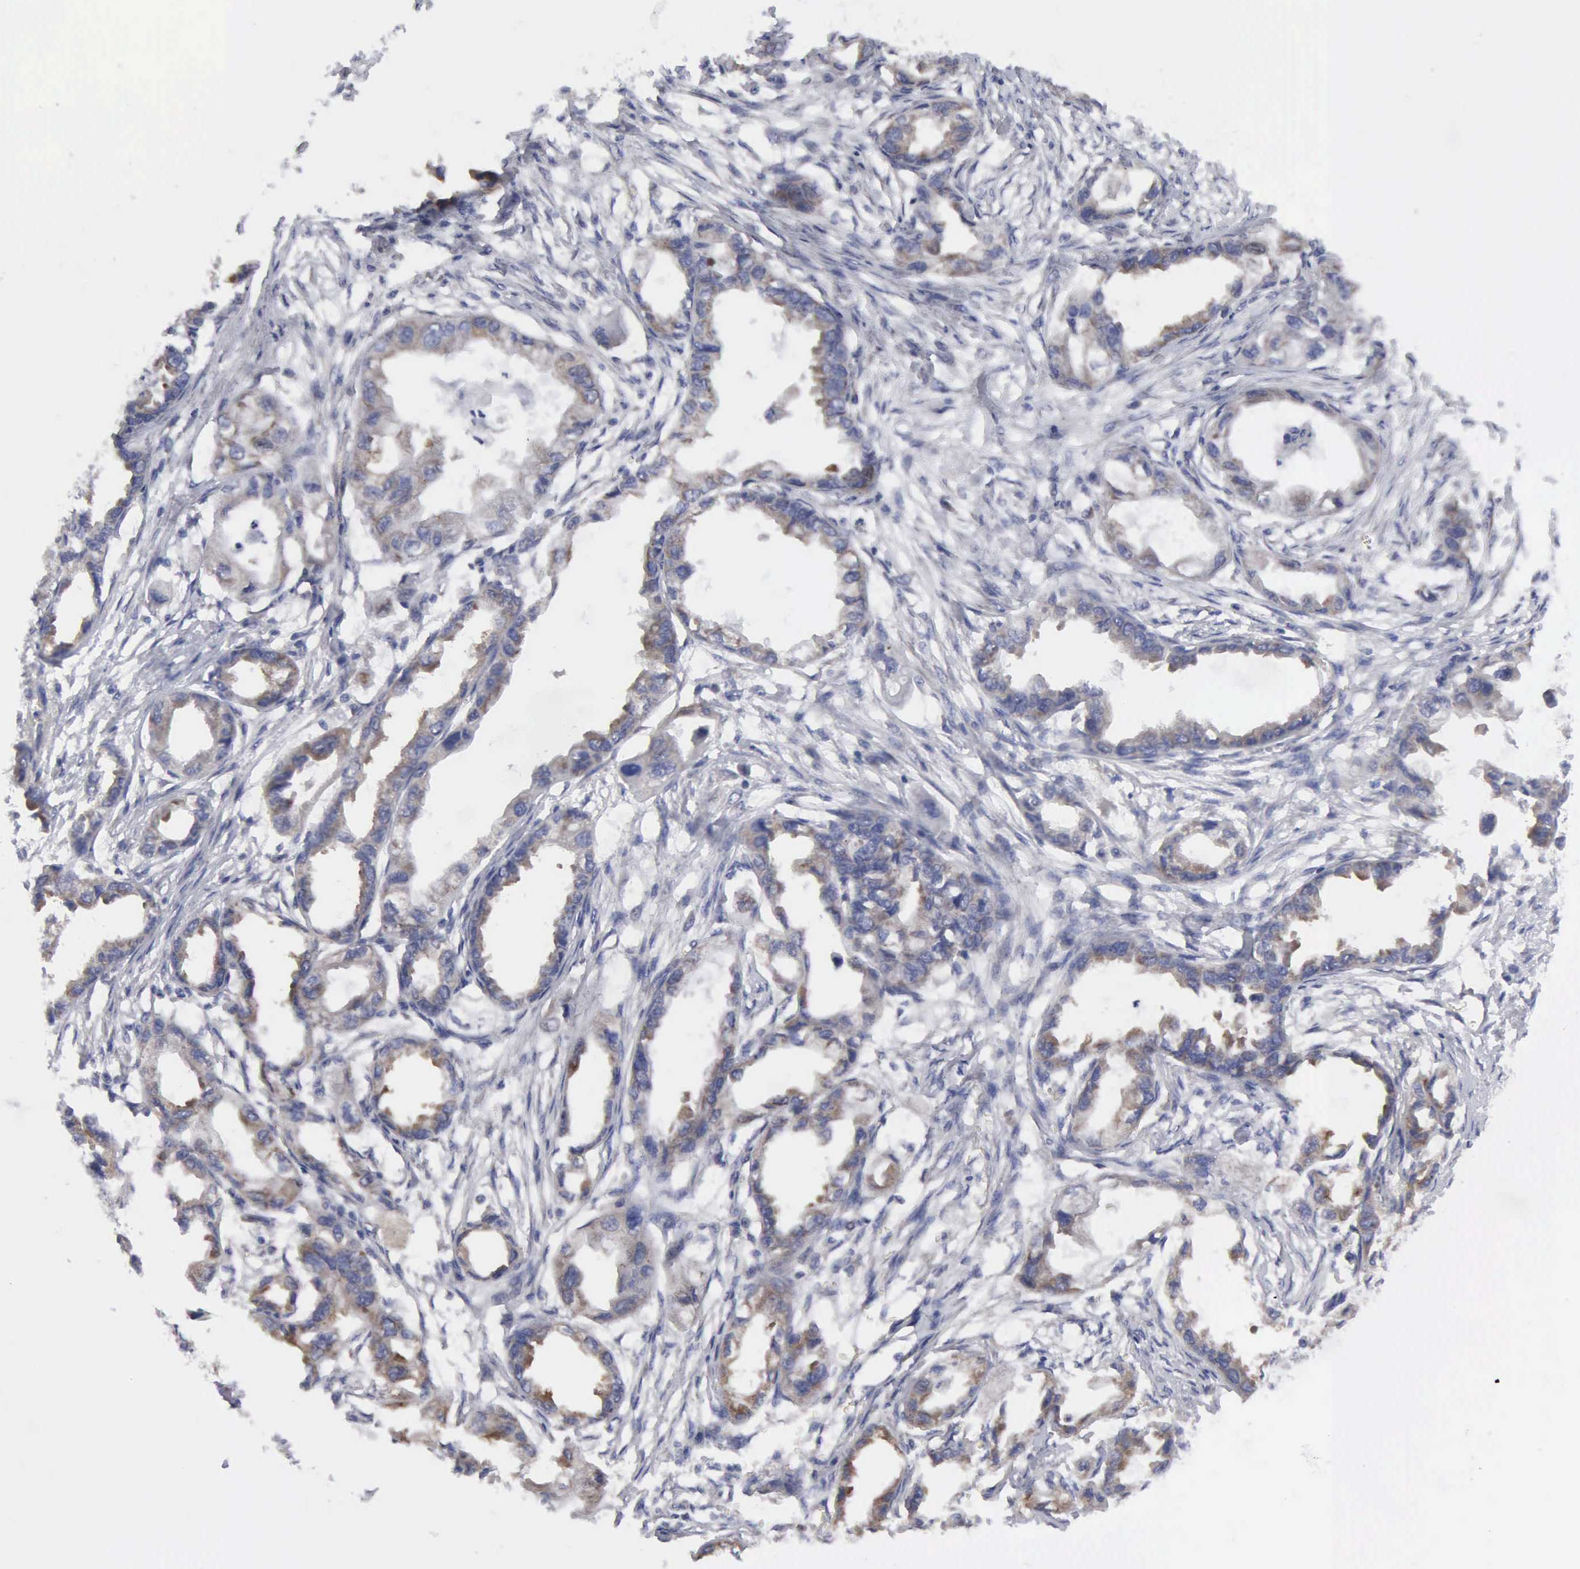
{"staining": {"intensity": "negative", "quantity": "none", "location": "none"}, "tissue": "endometrial cancer", "cell_type": "Tumor cells", "image_type": "cancer", "snomed": [{"axis": "morphology", "description": "Adenocarcinoma, NOS"}, {"axis": "topography", "description": "Endometrium"}], "caption": "Immunohistochemistry (IHC) image of human endometrial adenocarcinoma stained for a protein (brown), which displays no positivity in tumor cells. (DAB (3,3'-diaminobenzidine) IHC with hematoxylin counter stain).", "gene": "TXLNG", "patient": {"sex": "female", "age": 67}}